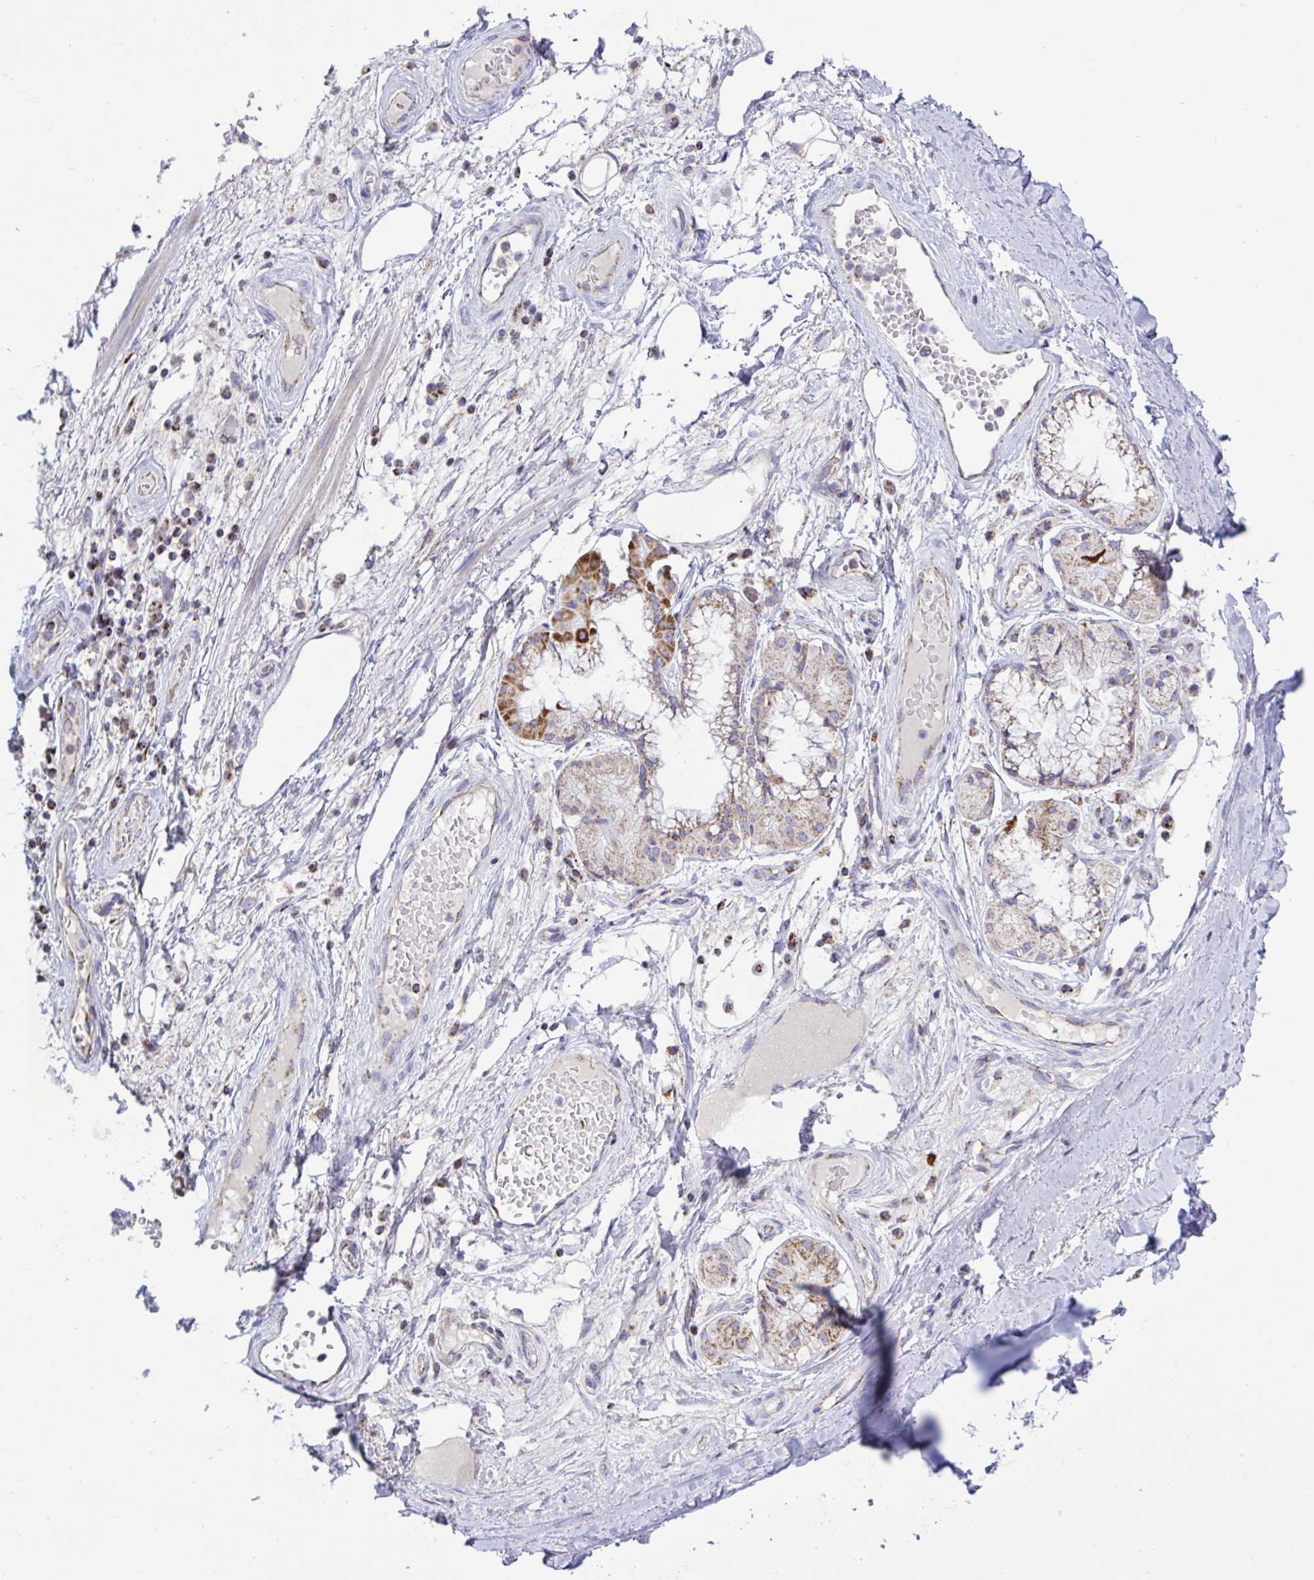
{"staining": {"intensity": "negative", "quantity": "none", "location": "none"}, "tissue": "soft tissue", "cell_type": "Fibroblasts", "image_type": "normal", "snomed": [{"axis": "morphology", "description": "Normal tissue, NOS"}, {"axis": "topography", "description": "Cartilage tissue"}, {"axis": "topography", "description": "Bronchus"}], "caption": "The photomicrograph displays no significant positivity in fibroblasts of soft tissue.", "gene": "HSPE1", "patient": {"sex": "male", "age": 64}}